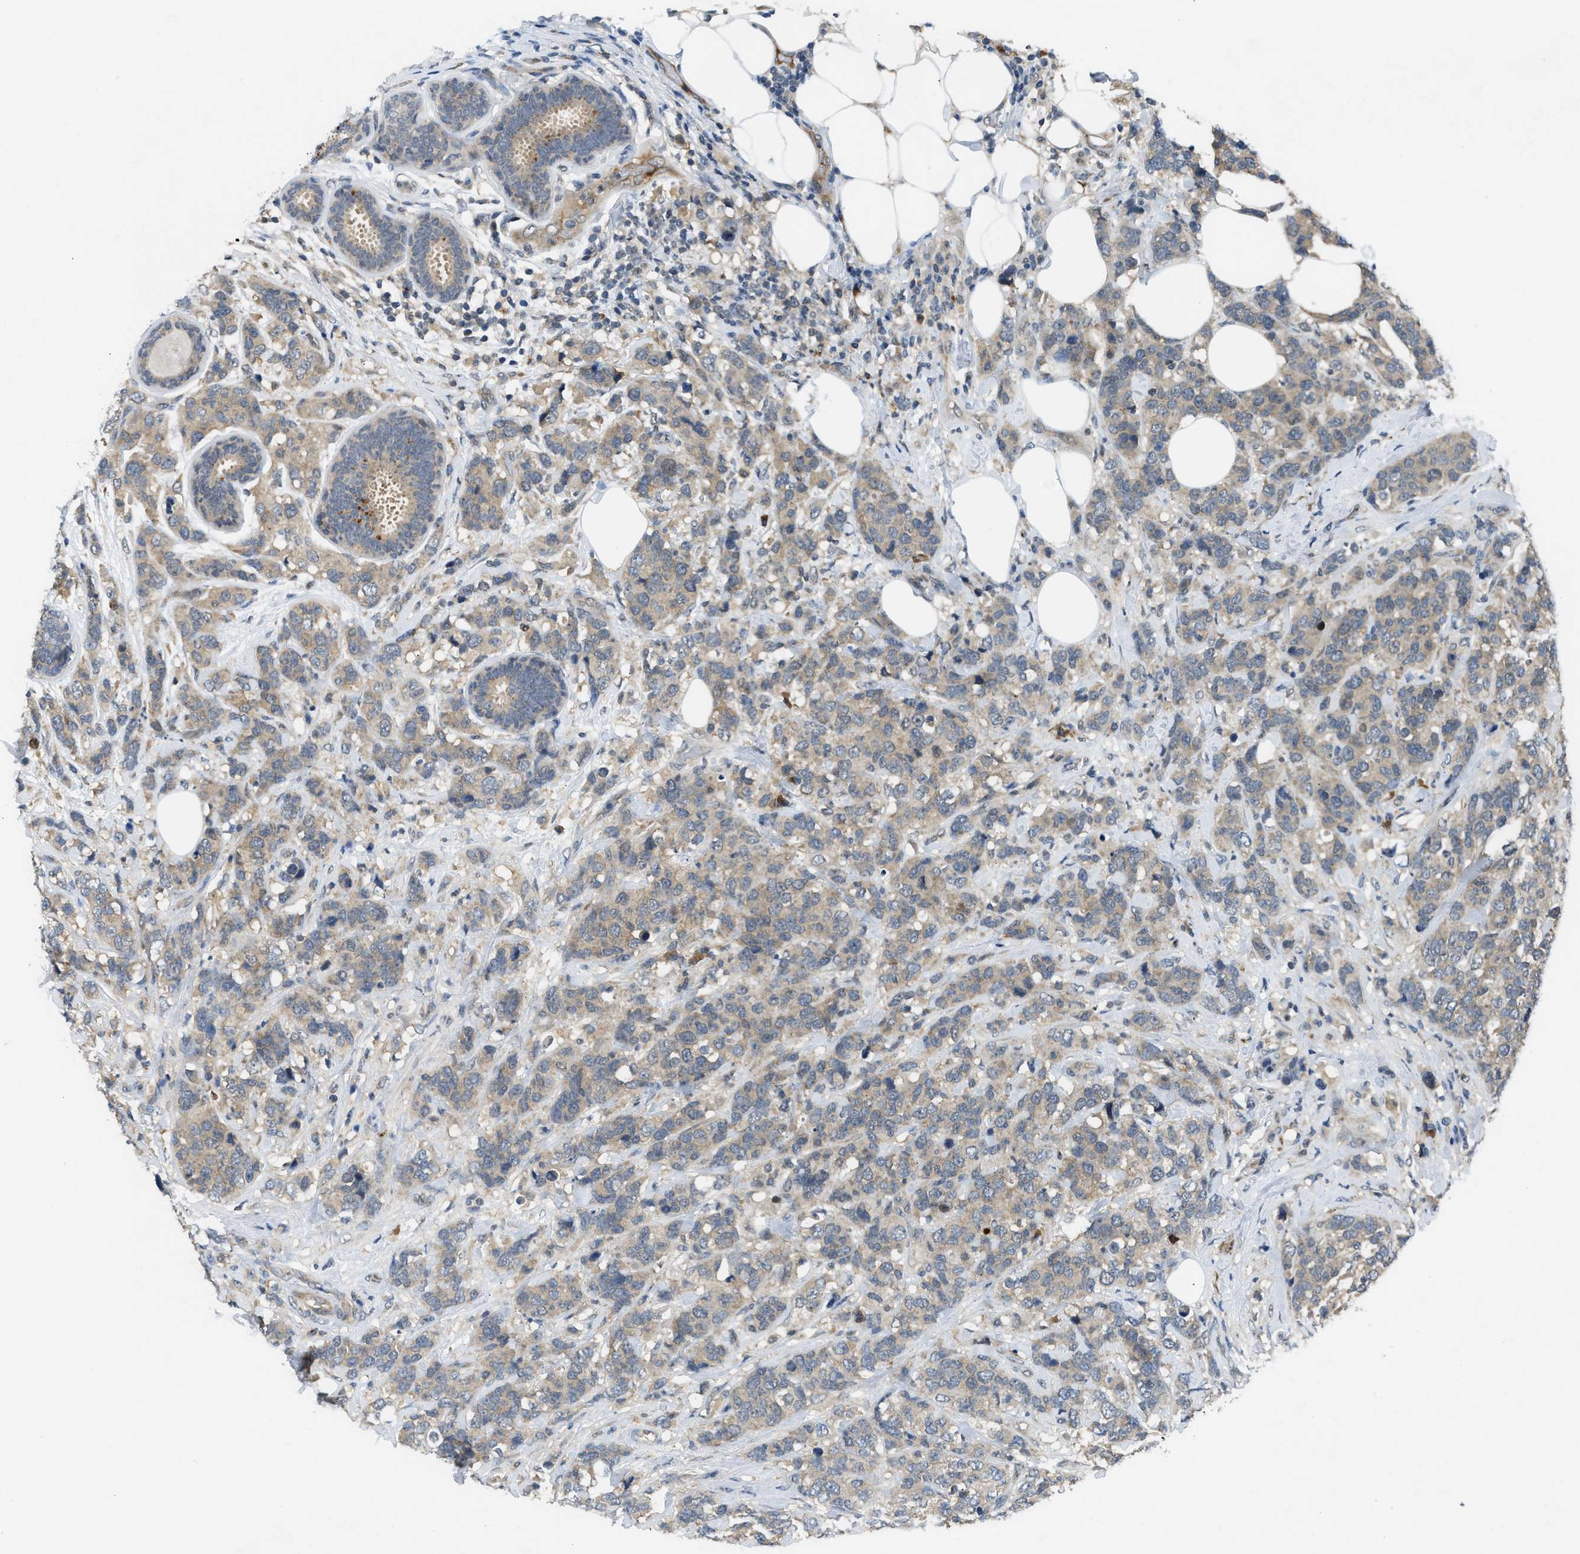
{"staining": {"intensity": "weak", "quantity": ">75%", "location": "cytoplasmic/membranous"}, "tissue": "breast cancer", "cell_type": "Tumor cells", "image_type": "cancer", "snomed": [{"axis": "morphology", "description": "Lobular carcinoma"}, {"axis": "topography", "description": "Breast"}], "caption": "IHC histopathology image of breast cancer (lobular carcinoma) stained for a protein (brown), which reveals low levels of weak cytoplasmic/membranous staining in about >75% of tumor cells.", "gene": "ZNF251", "patient": {"sex": "female", "age": 59}}